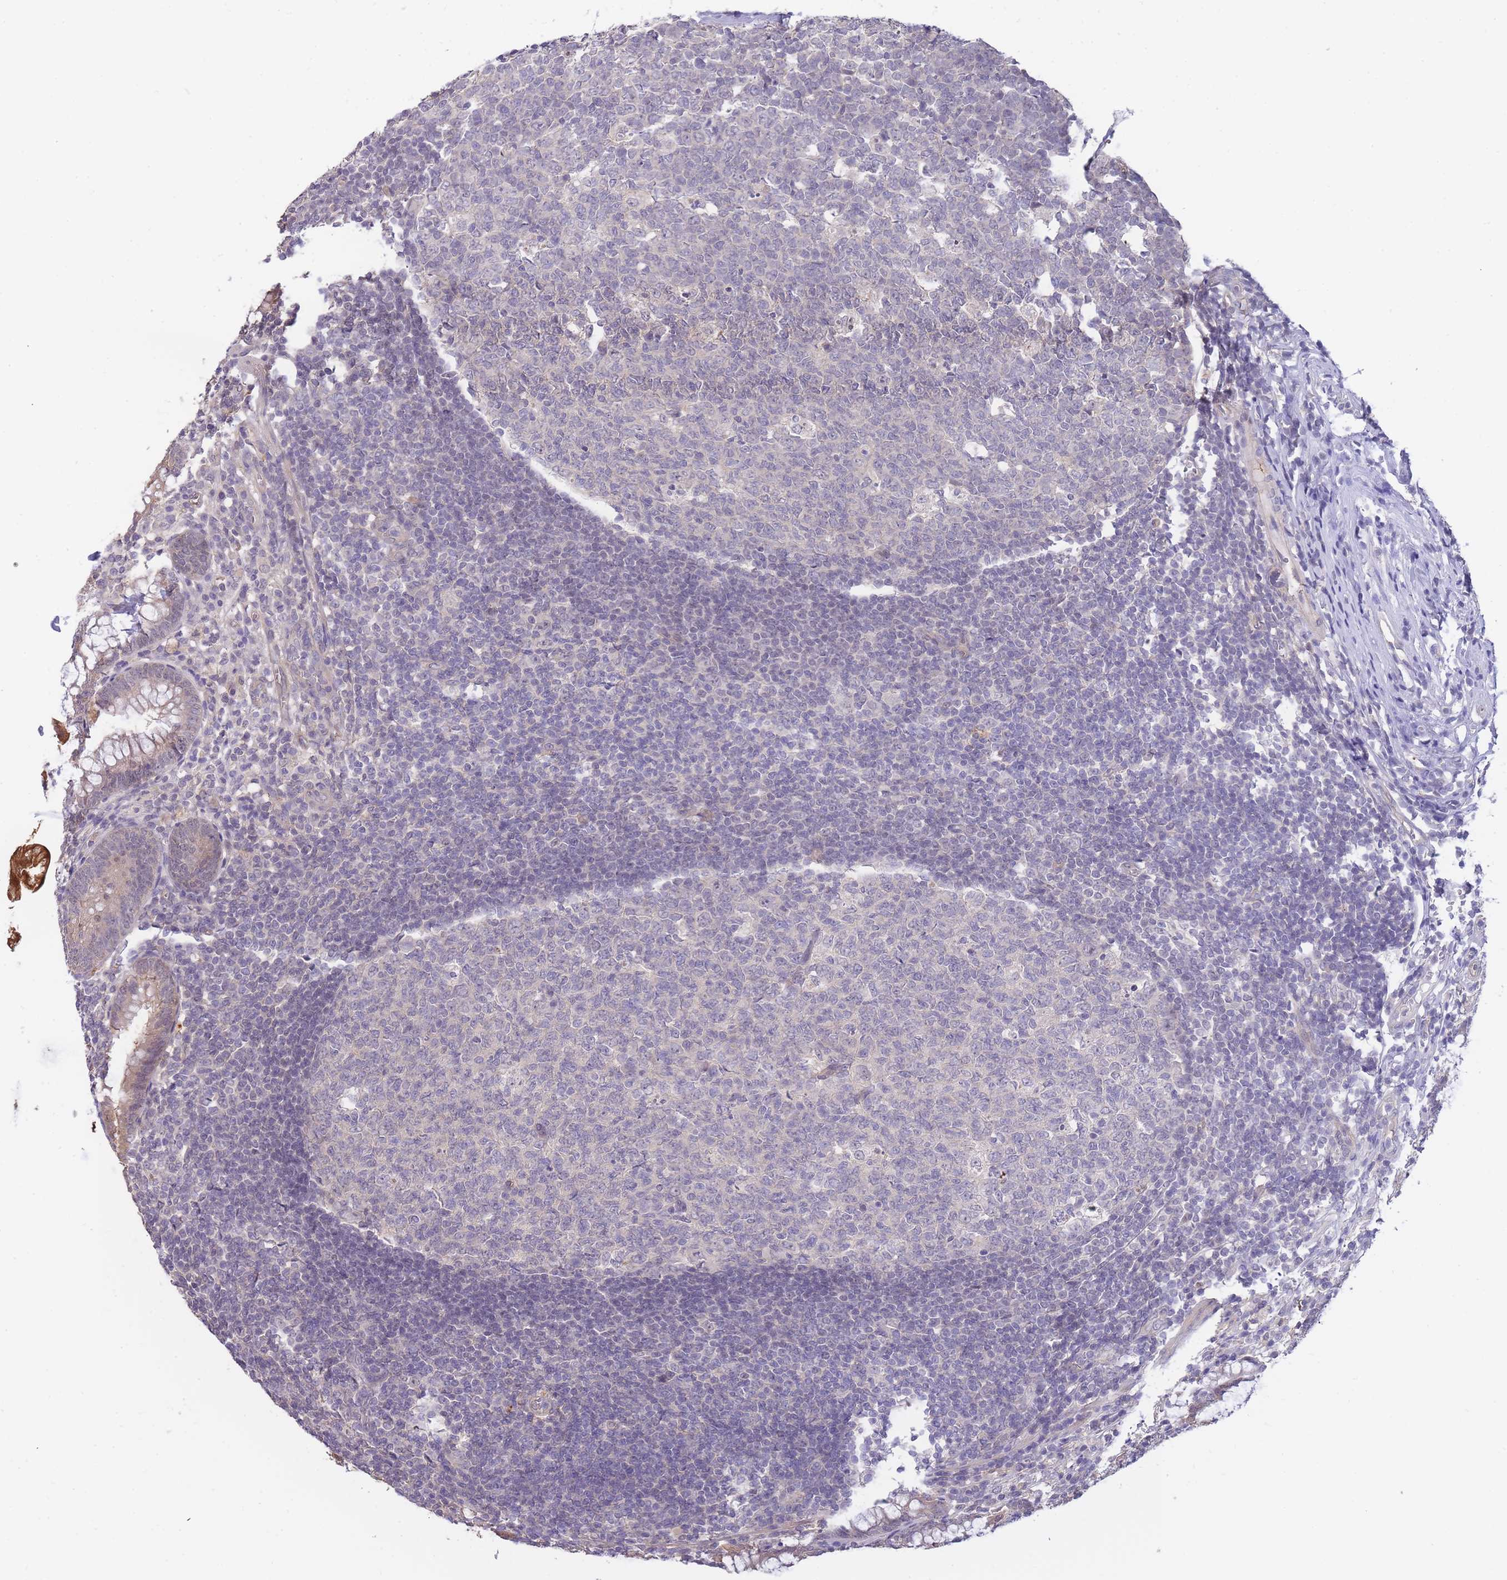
{"staining": {"intensity": "moderate", "quantity": "<25%", "location": "cytoplasmic/membranous"}, "tissue": "appendix", "cell_type": "Glandular cells", "image_type": "normal", "snomed": [{"axis": "morphology", "description": "Normal tissue, NOS"}, {"axis": "topography", "description": "Appendix"}], "caption": "This is an image of IHC staining of normal appendix, which shows moderate positivity in the cytoplasmic/membranous of glandular cells.", "gene": "SMC6", "patient": {"sex": "male", "age": 56}}